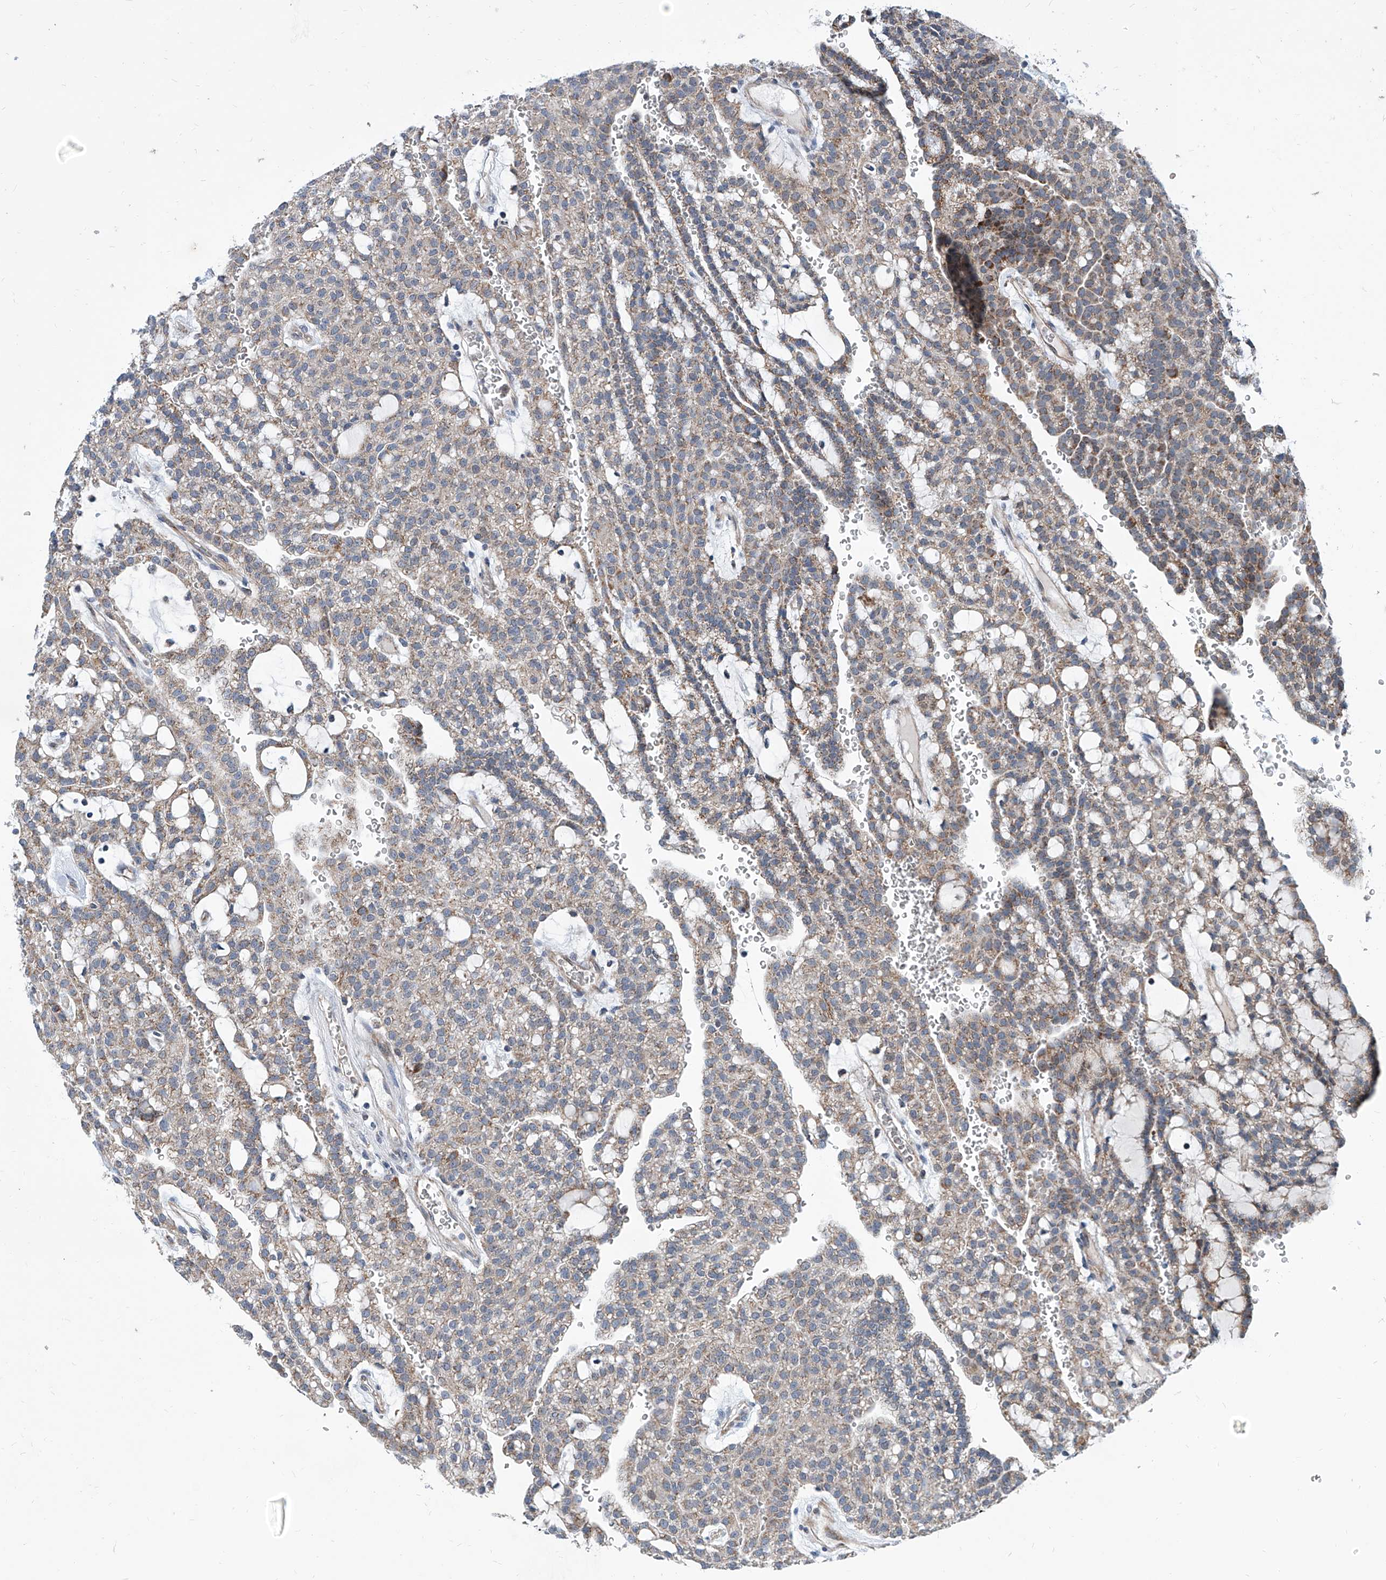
{"staining": {"intensity": "moderate", "quantity": ">75%", "location": "cytoplasmic/membranous"}, "tissue": "renal cancer", "cell_type": "Tumor cells", "image_type": "cancer", "snomed": [{"axis": "morphology", "description": "Adenocarcinoma, NOS"}, {"axis": "topography", "description": "Kidney"}], "caption": "Tumor cells demonstrate moderate cytoplasmic/membranous expression in about >75% of cells in renal cancer.", "gene": "USP48", "patient": {"sex": "male", "age": 63}}